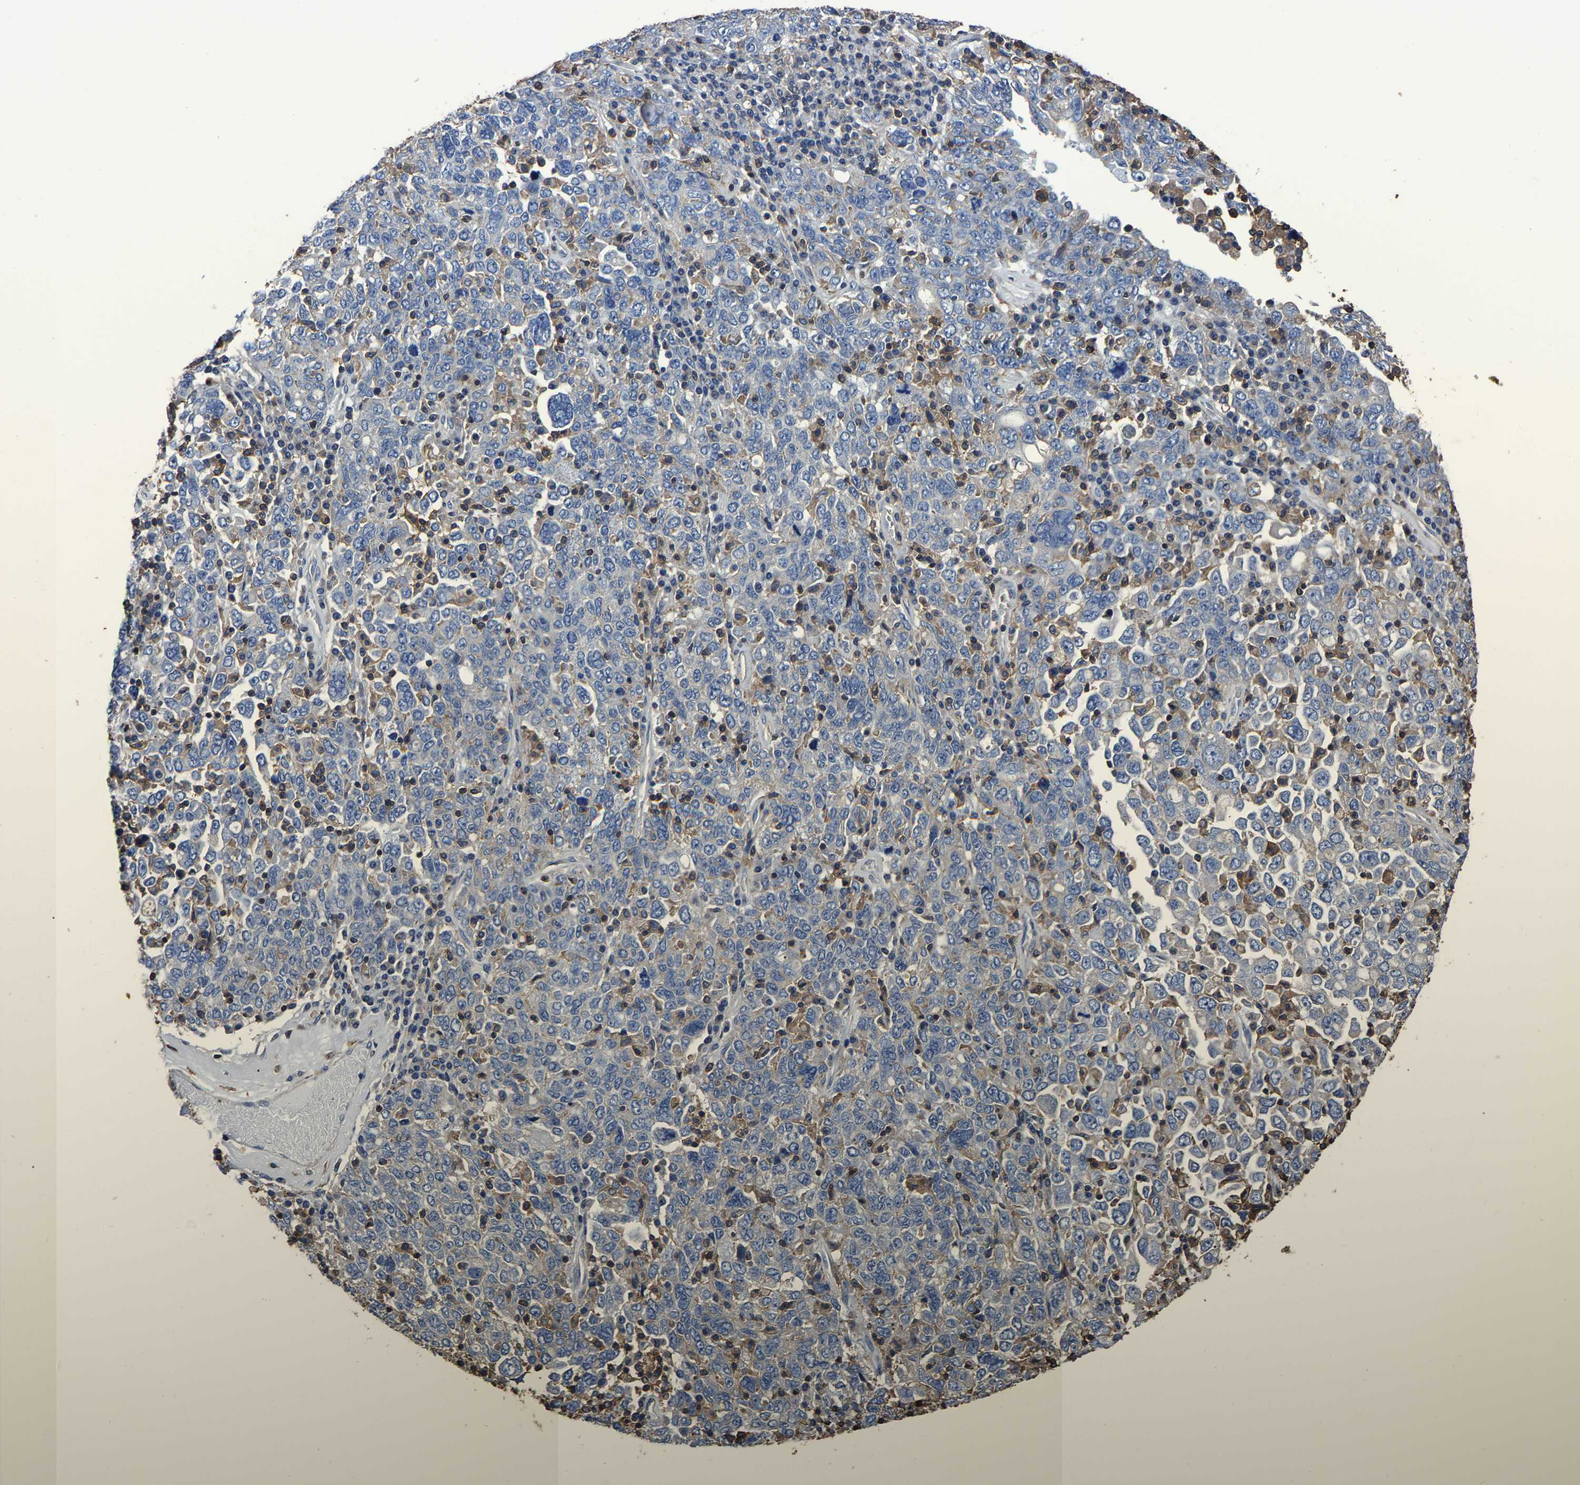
{"staining": {"intensity": "negative", "quantity": "none", "location": "none"}, "tissue": "ovarian cancer", "cell_type": "Tumor cells", "image_type": "cancer", "snomed": [{"axis": "morphology", "description": "Carcinoma, endometroid"}, {"axis": "topography", "description": "Ovary"}], "caption": "Immunohistochemistry (IHC) photomicrograph of human ovarian cancer (endometroid carcinoma) stained for a protein (brown), which exhibits no positivity in tumor cells.", "gene": "ARMT1", "patient": {"sex": "female", "age": 62}}